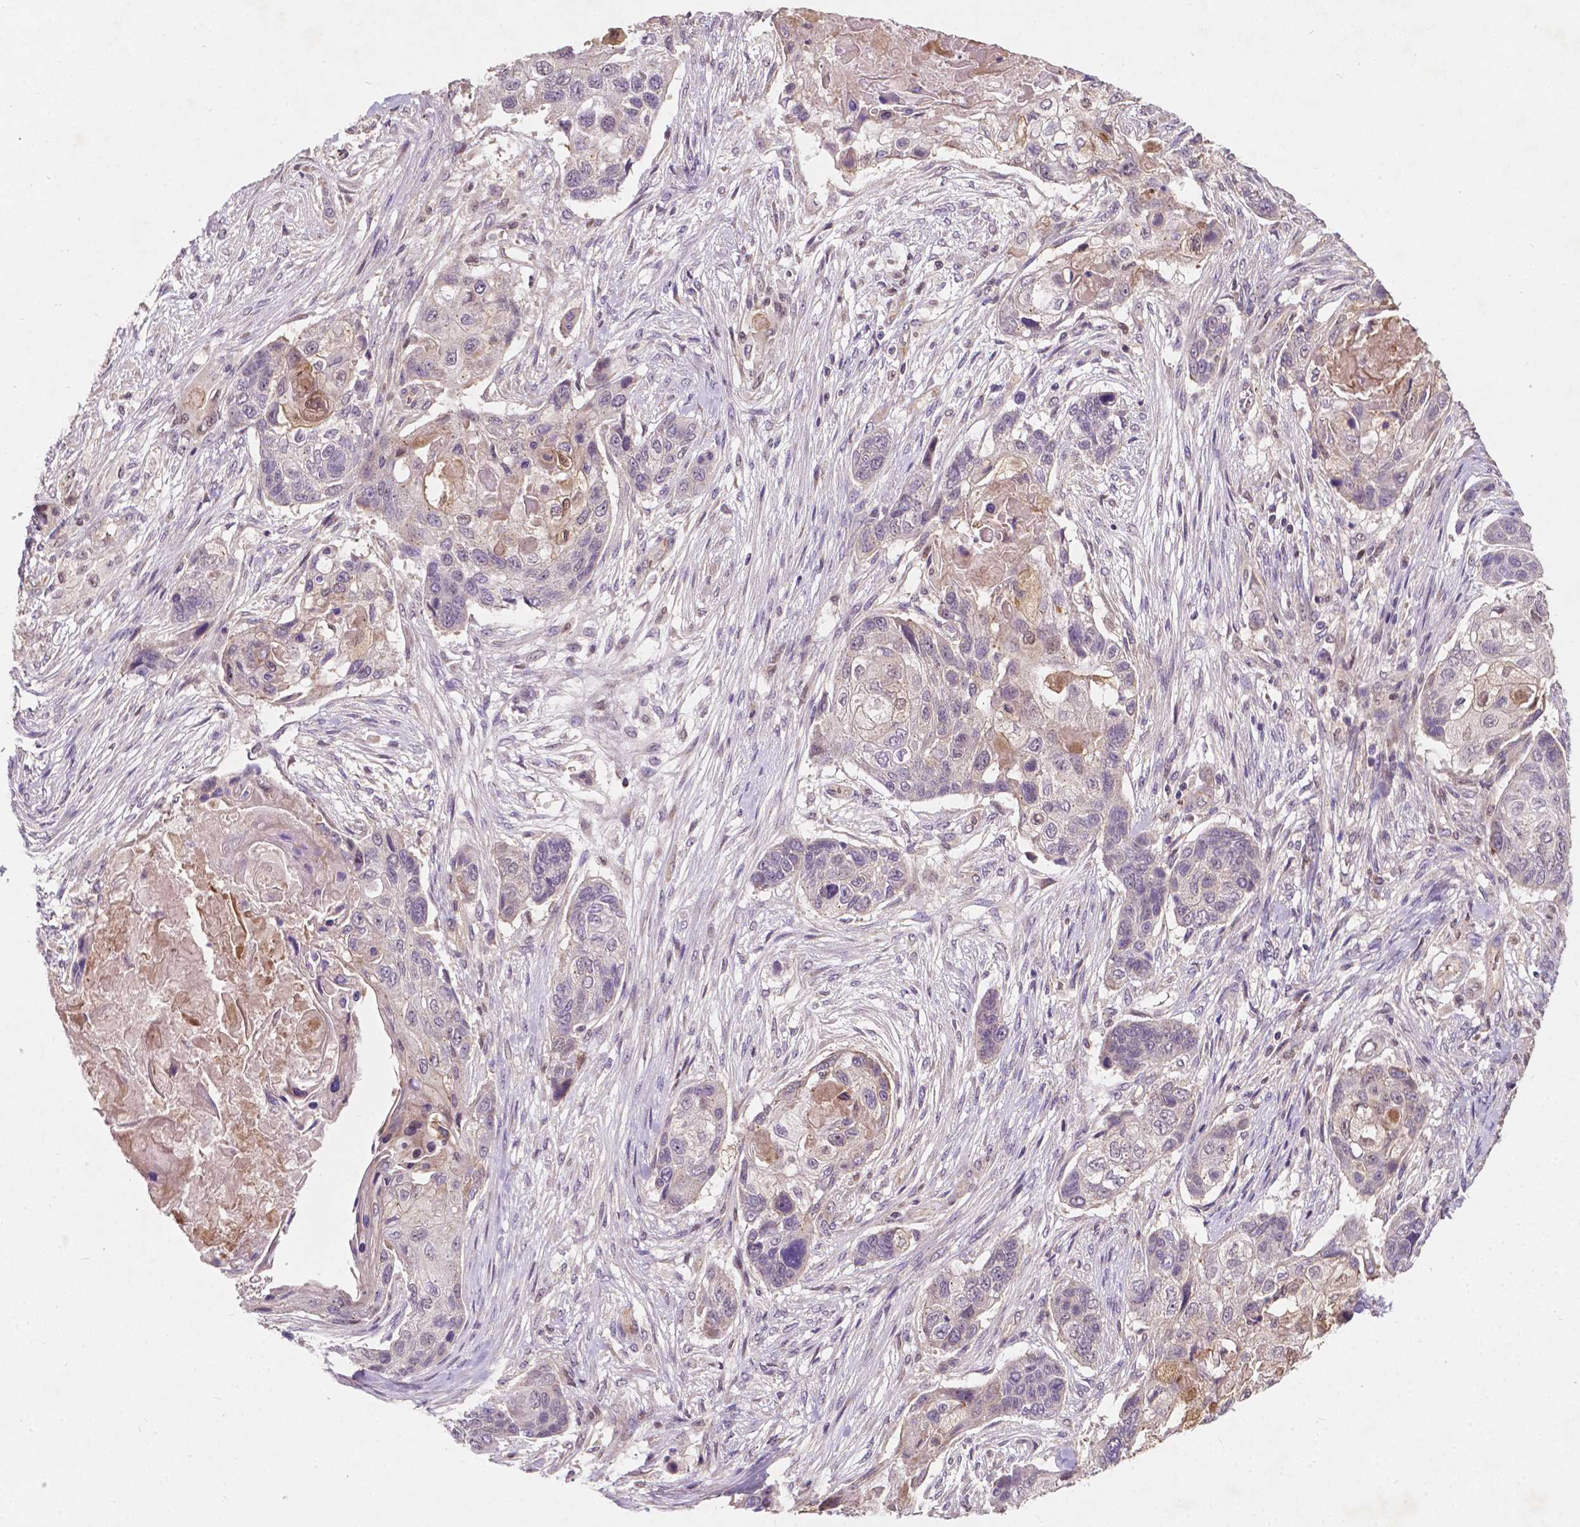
{"staining": {"intensity": "weak", "quantity": "<25%", "location": "cytoplasmic/membranous"}, "tissue": "lung cancer", "cell_type": "Tumor cells", "image_type": "cancer", "snomed": [{"axis": "morphology", "description": "Squamous cell carcinoma, NOS"}, {"axis": "topography", "description": "Lung"}], "caption": "Immunohistochemistry micrograph of lung squamous cell carcinoma stained for a protein (brown), which shows no staining in tumor cells.", "gene": "DUSP16", "patient": {"sex": "male", "age": 69}}